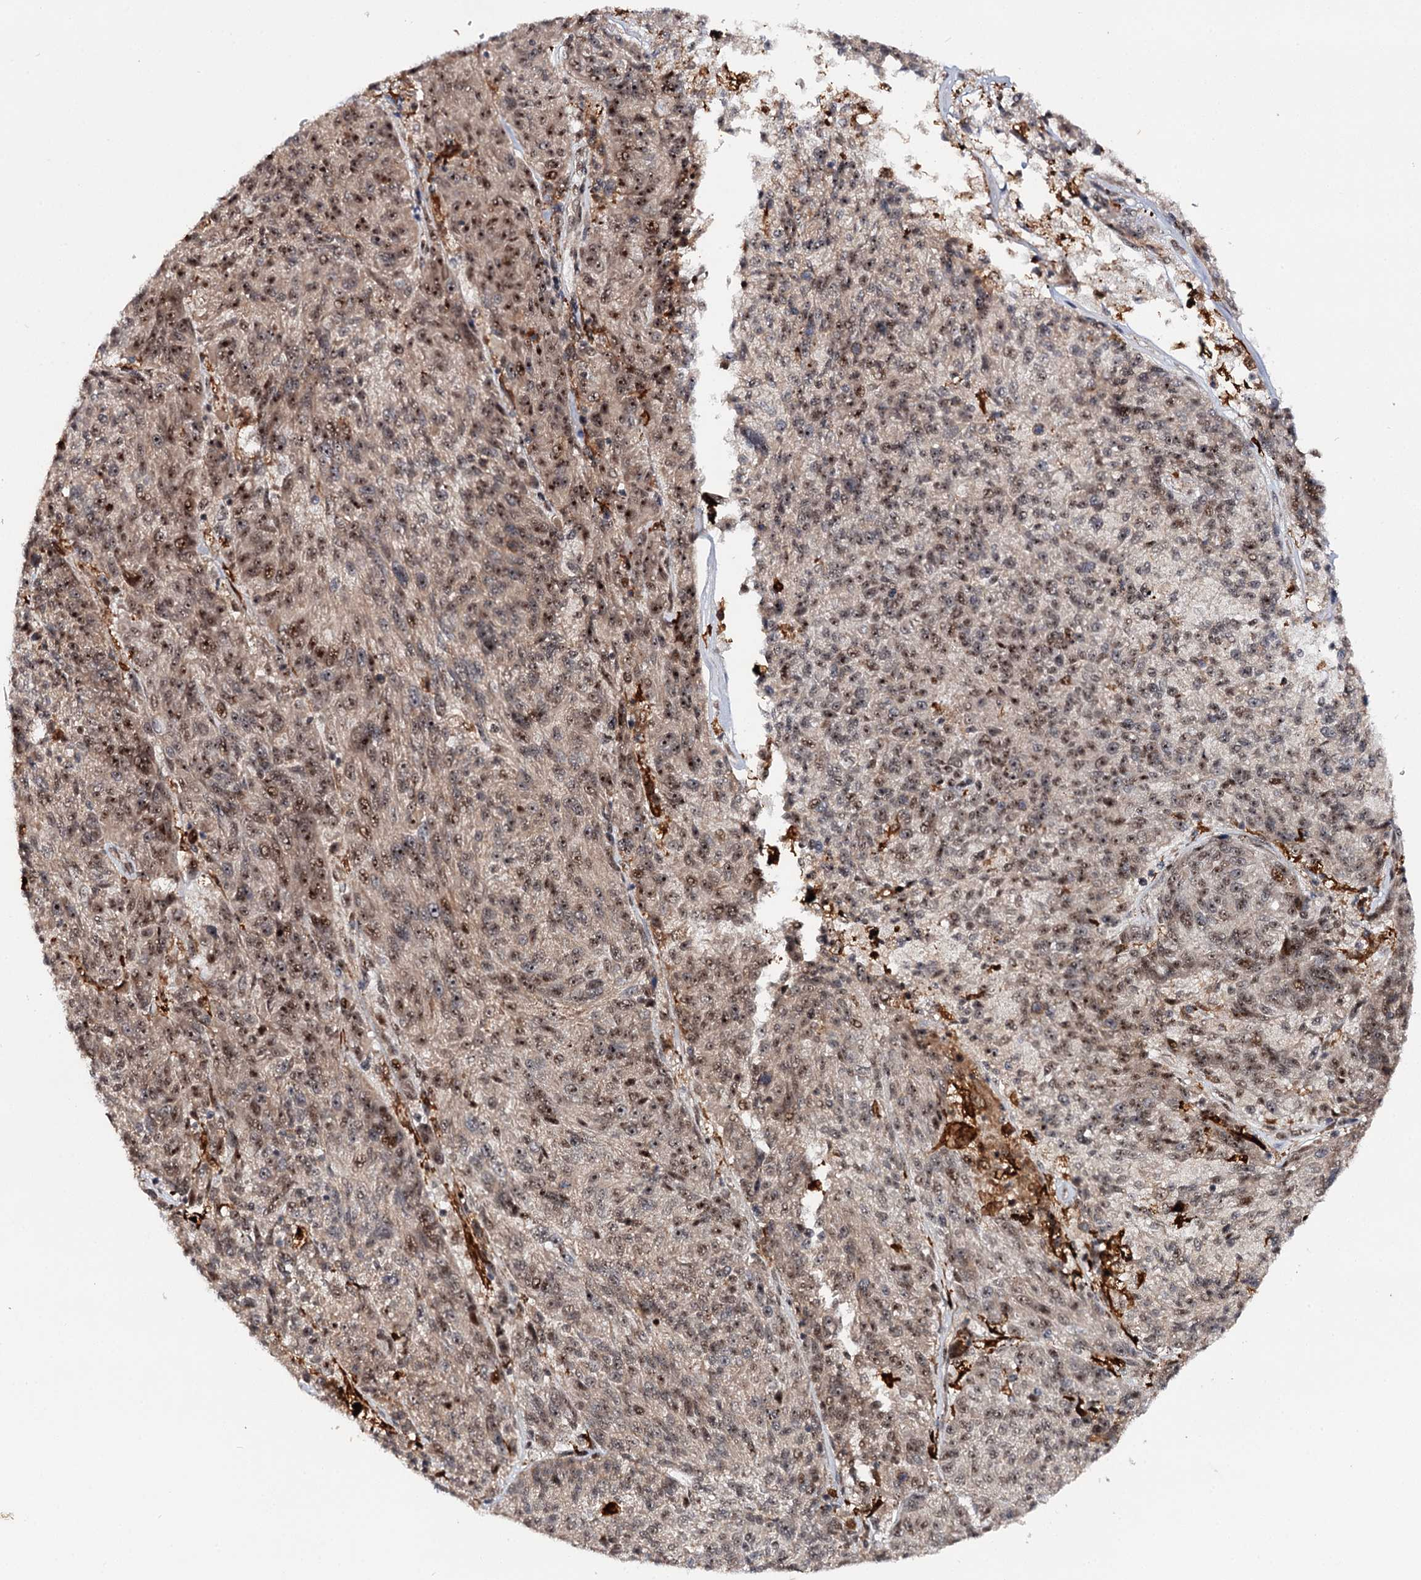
{"staining": {"intensity": "moderate", "quantity": ">75%", "location": "nuclear"}, "tissue": "melanoma", "cell_type": "Tumor cells", "image_type": "cancer", "snomed": [{"axis": "morphology", "description": "Malignant melanoma, NOS"}, {"axis": "topography", "description": "Skin"}], "caption": "Malignant melanoma was stained to show a protein in brown. There is medium levels of moderate nuclear expression in about >75% of tumor cells.", "gene": "BUD13", "patient": {"sex": "male", "age": 53}}